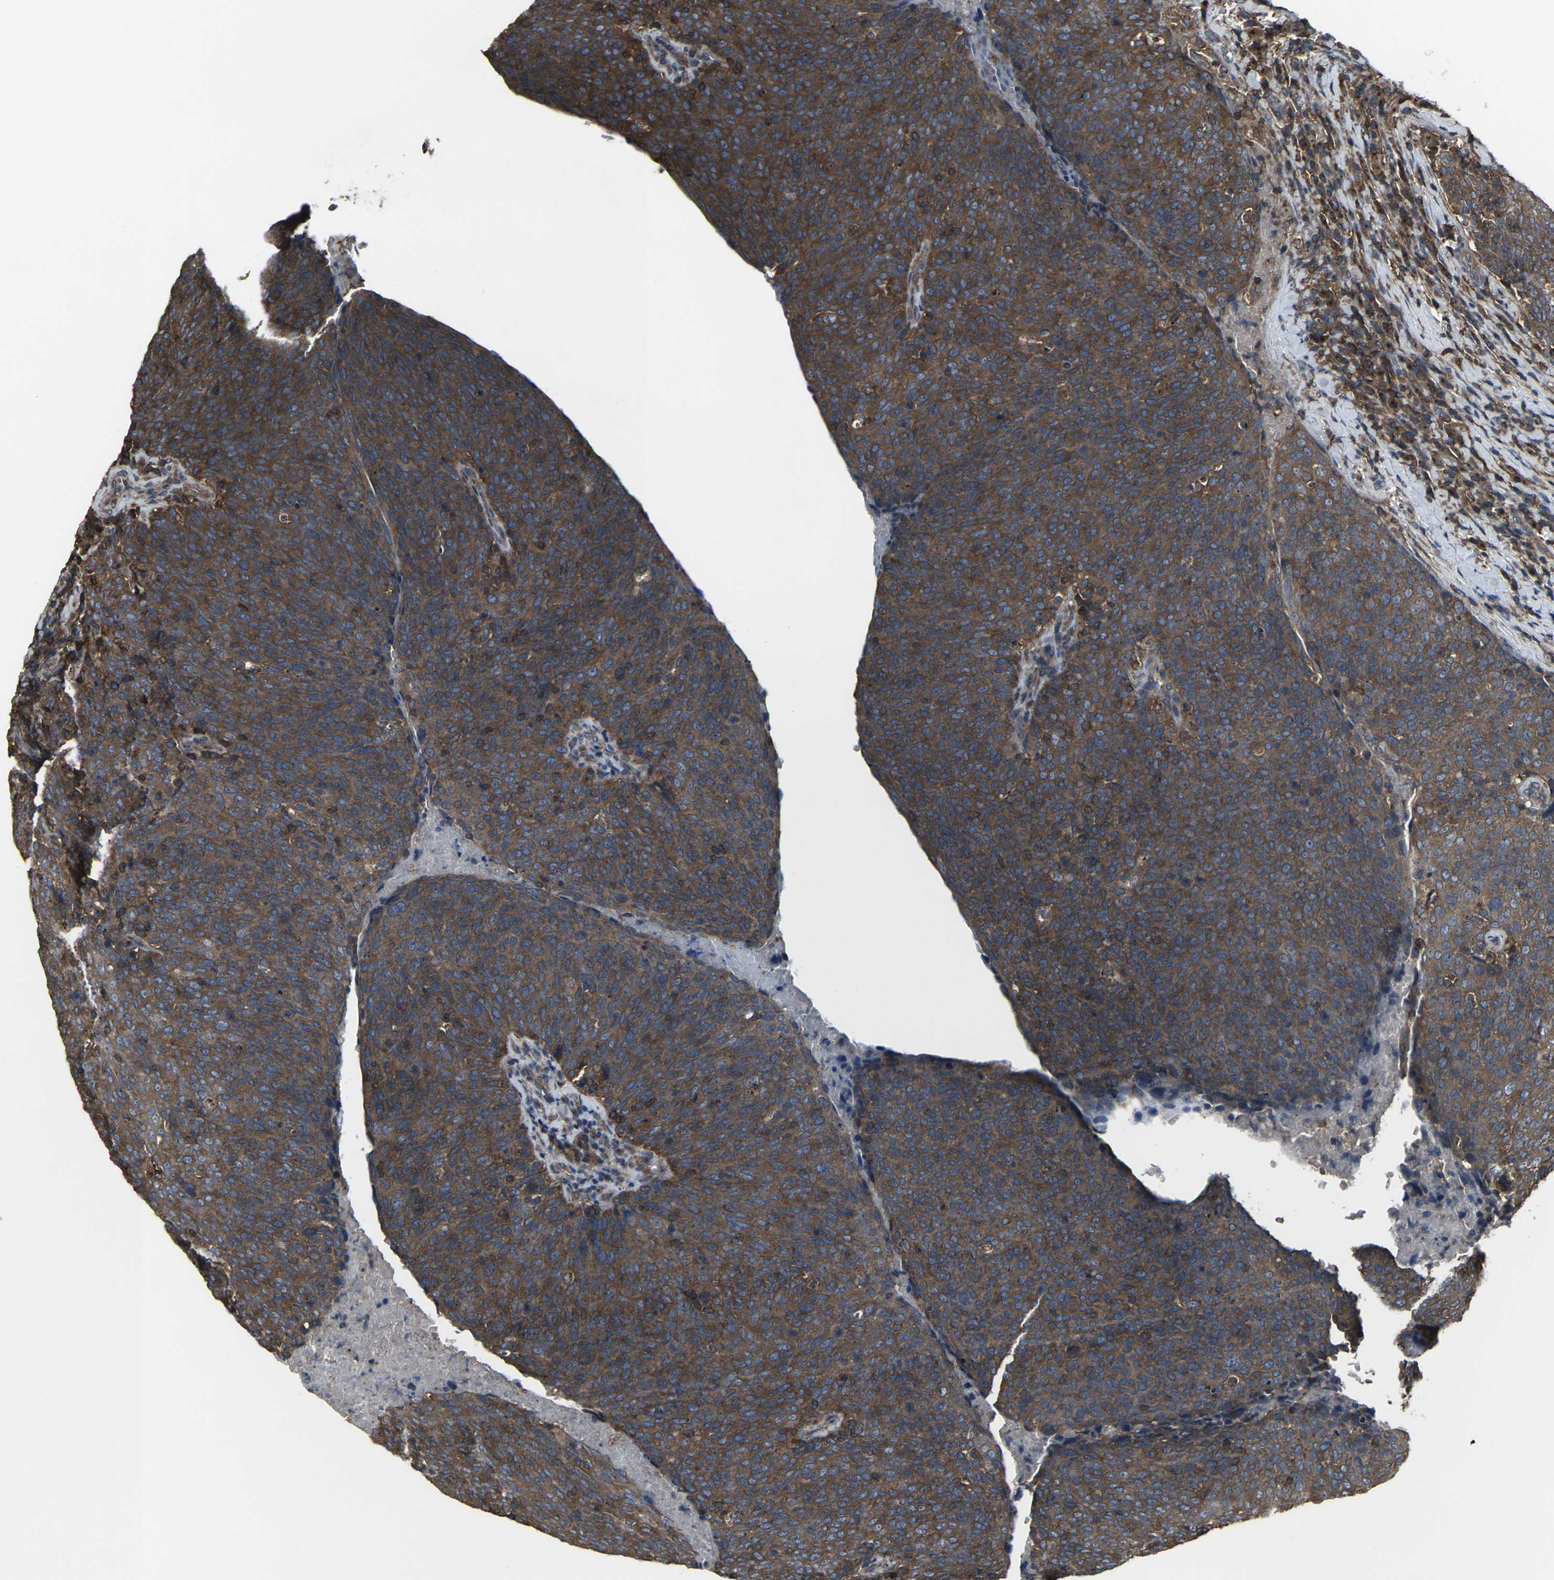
{"staining": {"intensity": "weak", "quantity": ">75%", "location": "cytoplasmic/membranous"}, "tissue": "head and neck cancer", "cell_type": "Tumor cells", "image_type": "cancer", "snomed": [{"axis": "morphology", "description": "Squamous cell carcinoma, NOS"}, {"axis": "morphology", "description": "Squamous cell carcinoma, metastatic, NOS"}, {"axis": "topography", "description": "Lymph node"}, {"axis": "topography", "description": "Head-Neck"}], "caption": "There is low levels of weak cytoplasmic/membranous positivity in tumor cells of head and neck cancer (metastatic squamous cell carcinoma), as demonstrated by immunohistochemical staining (brown color).", "gene": "PRKACB", "patient": {"sex": "male", "age": 62}}